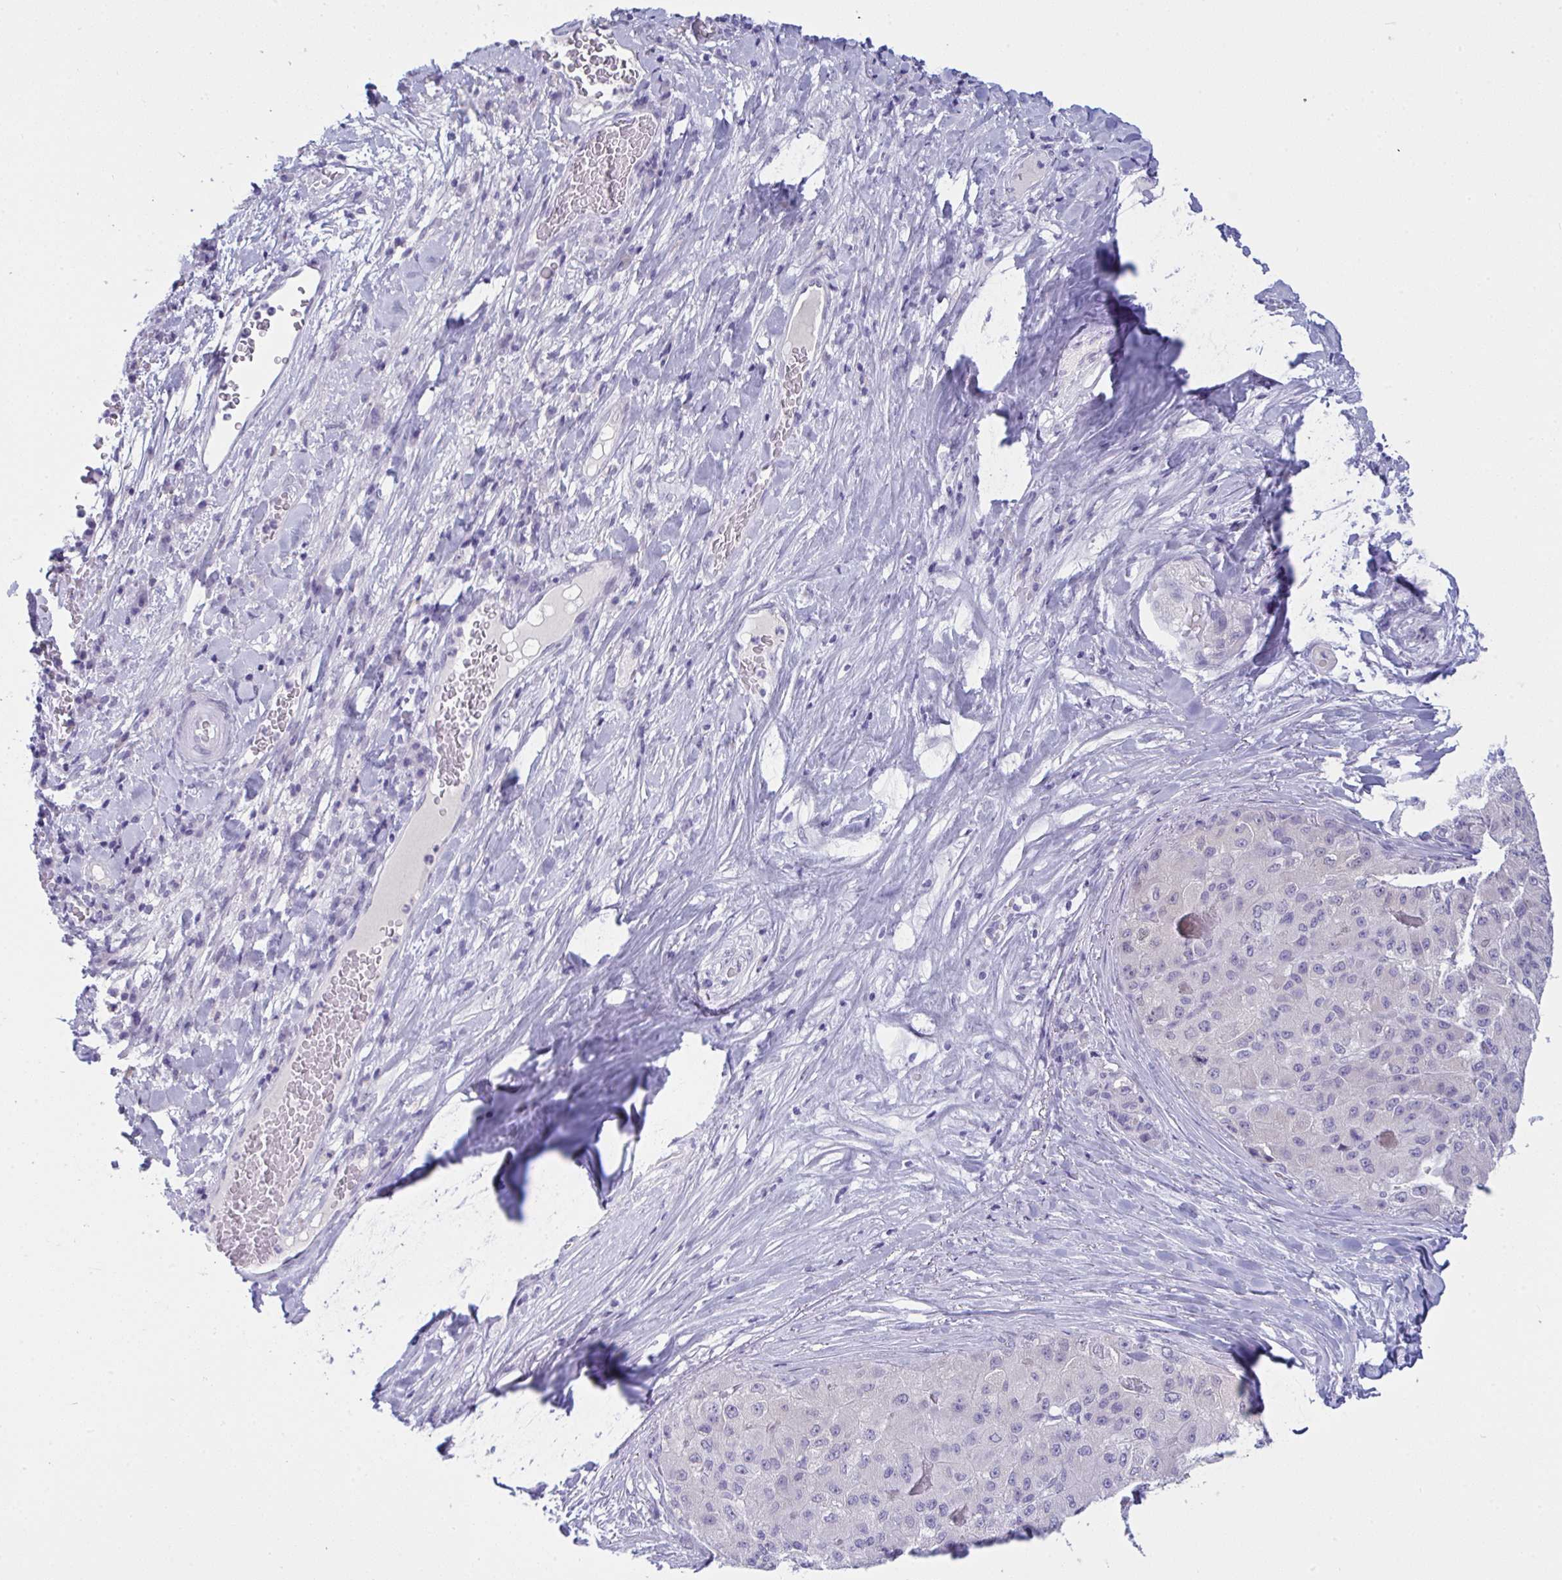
{"staining": {"intensity": "negative", "quantity": "none", "location": "none"}, "tissue": "liver cancer", "cell_type": "Tumor cells", "image_type": "cancer", "snomed": [{"axis": "morphology", "description": "Carcinoma, Hepatocellular, NOS"}, {"axis": "topography", "description": "Liver"}], "caption": "This is an immunohistochemistry (IHC) micrograph of human liver cancer. There is no staining in tumor cells.", "gene": "PRDM9", "patient": {"sex": "male", "age": 80}}